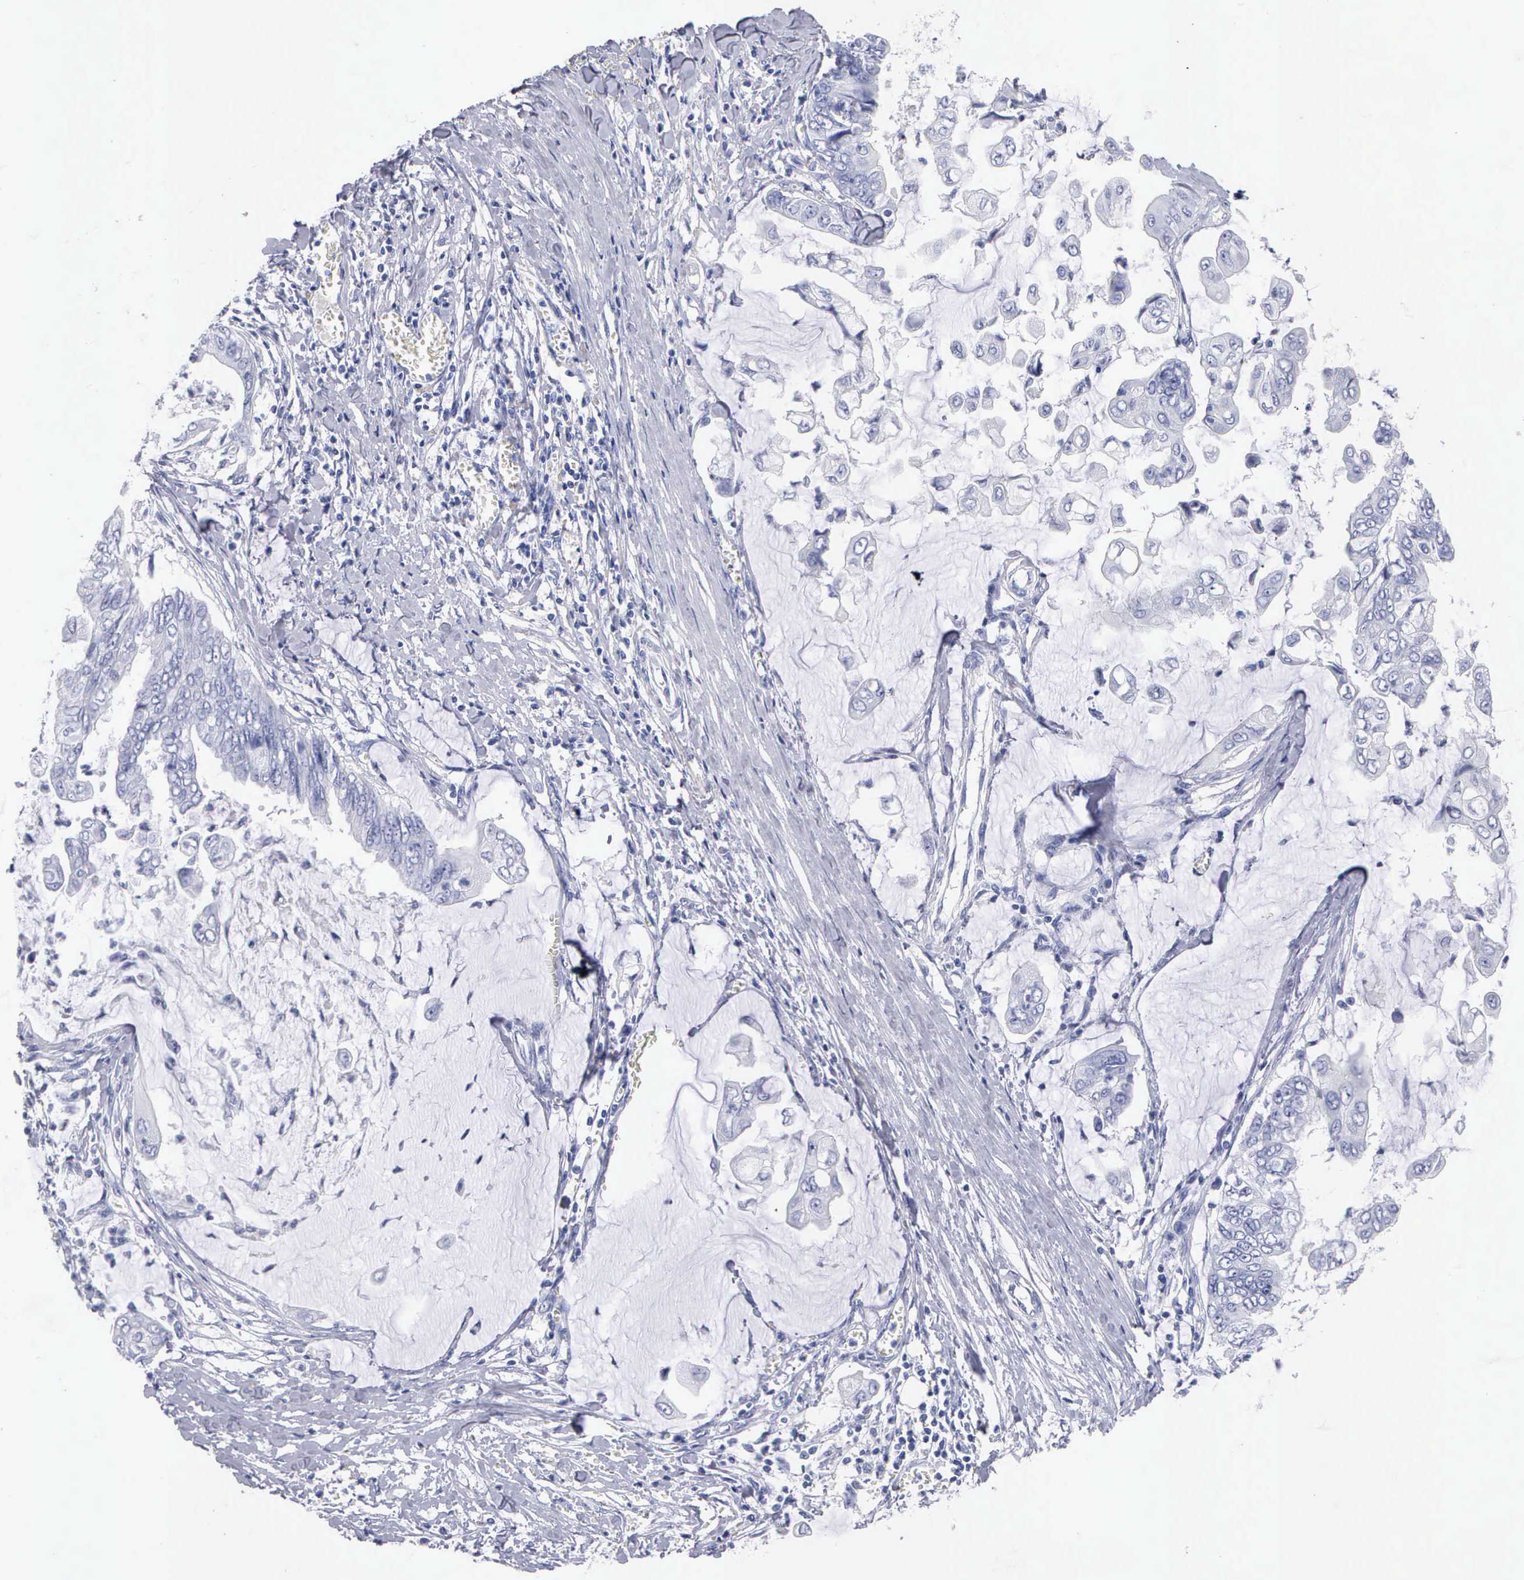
{"staining": {"intensity": "negative", "quantity": "none", "location": "none"}, "tissue": "stomach cancer", "cell_type": "Tumor cells", "image_type": "cancer", "snomed": [{"axis": "morphology", "description": "Adenocarcinoma, NOS"}, {"axis": "topography", "description": "Stomach, upper"}], "caption": "A high-resolution histopathology image shows immunohistochemistry staining of stomach cancer, which displays no significant staining in tumor cells. Brightfield microscopy of immunohistochemistry stained with DAB (brown) and hematoxylin (blue), captured at high magnification.", "gene": "CYP19A1", "patient": {"sex": "male", "age": 80}}